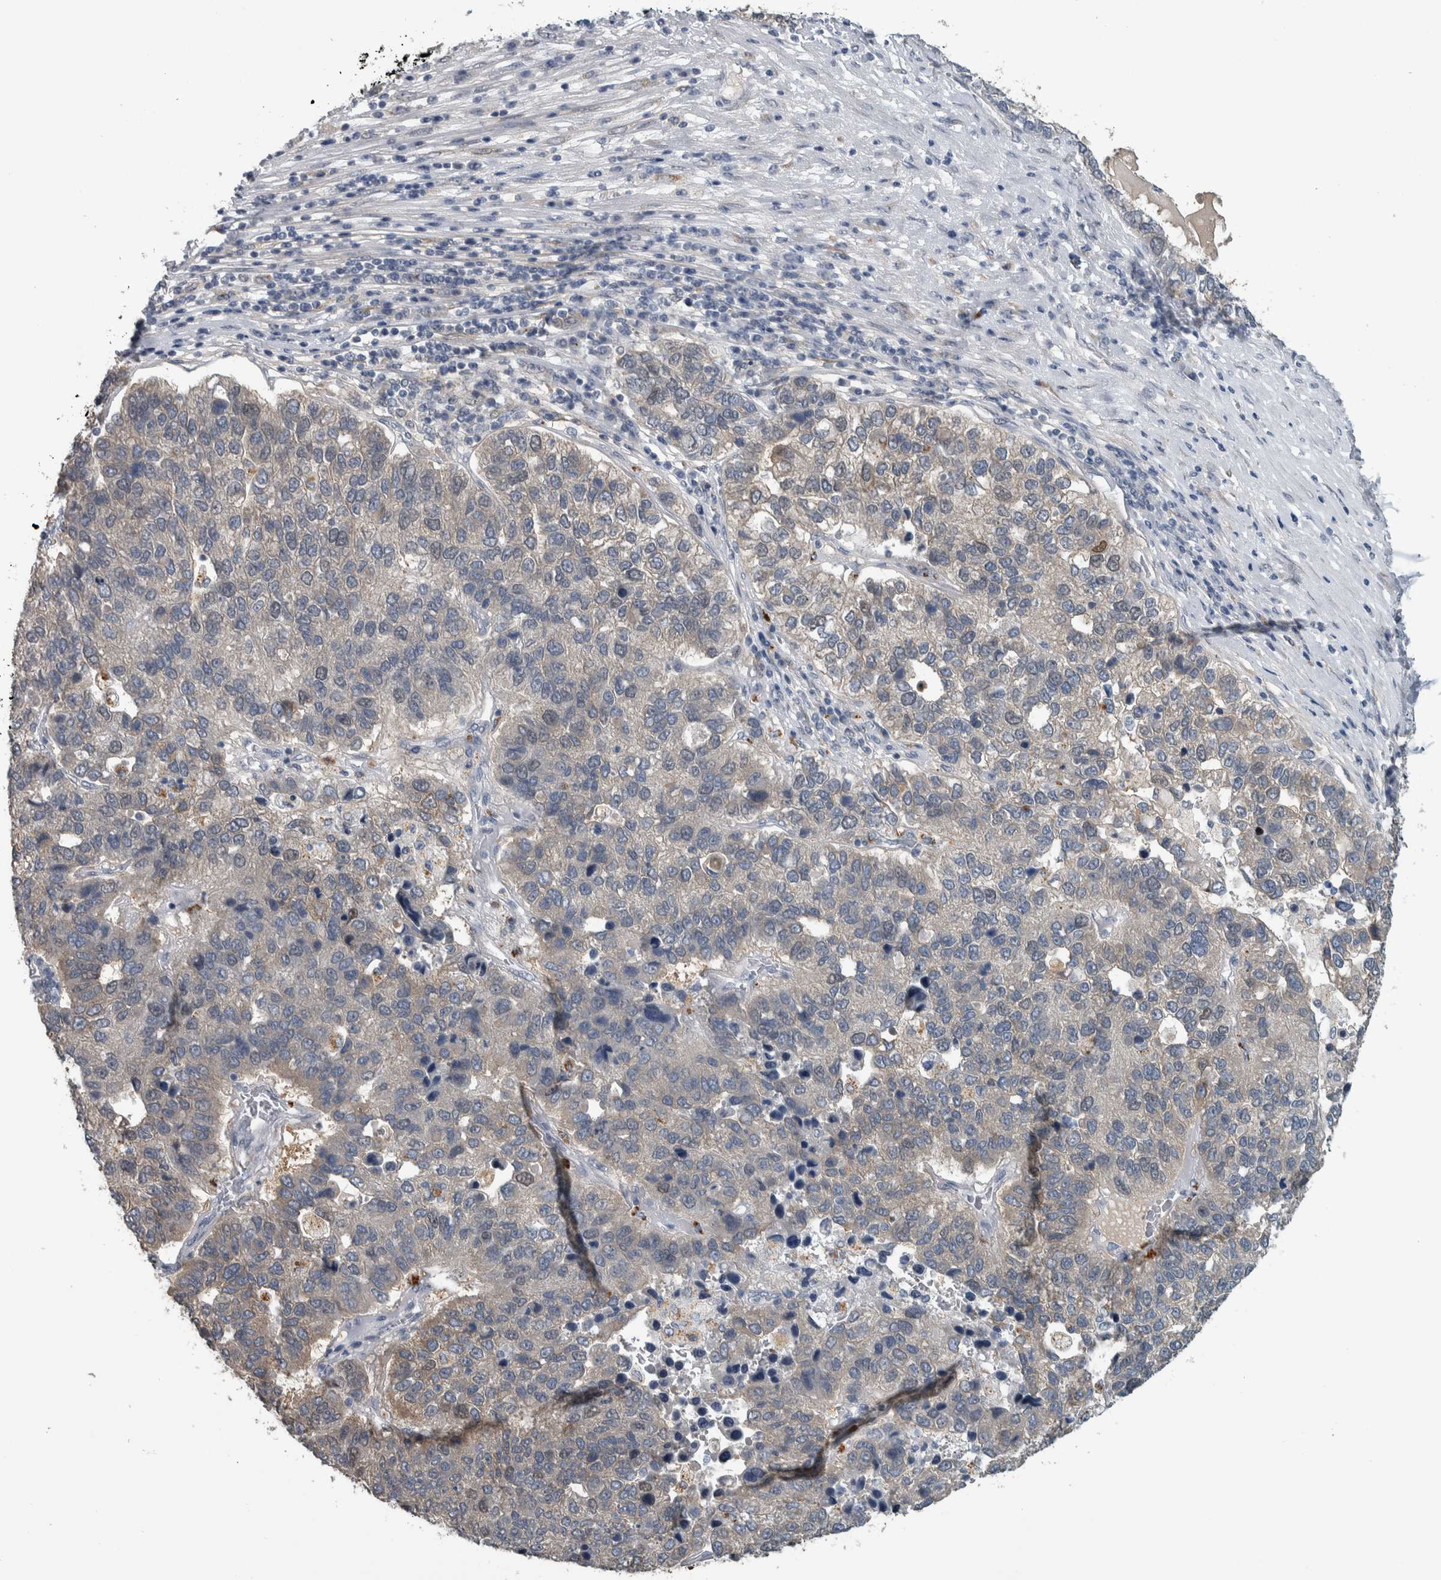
{"staining": {"intensity": "weak", "quantity": "<25%", "location": "cytoplasmic/membranous"}, "tissue": "pancreatic cancer", "cell_type": "Tumor cells", "image_type": "cancer", "snomed": [{"axis": "morphology", "description": "Adenocarcinoma, NOS"}, {"axis": "topography", "description": "Pancreas"}], "caption": "Human pancreatic cancer stained for a protein using immunohistochemistry (IHC) shows no expression in tumor cells.", "gene": "COL14A1", "patient": {"sex": "female", "age": 61}}